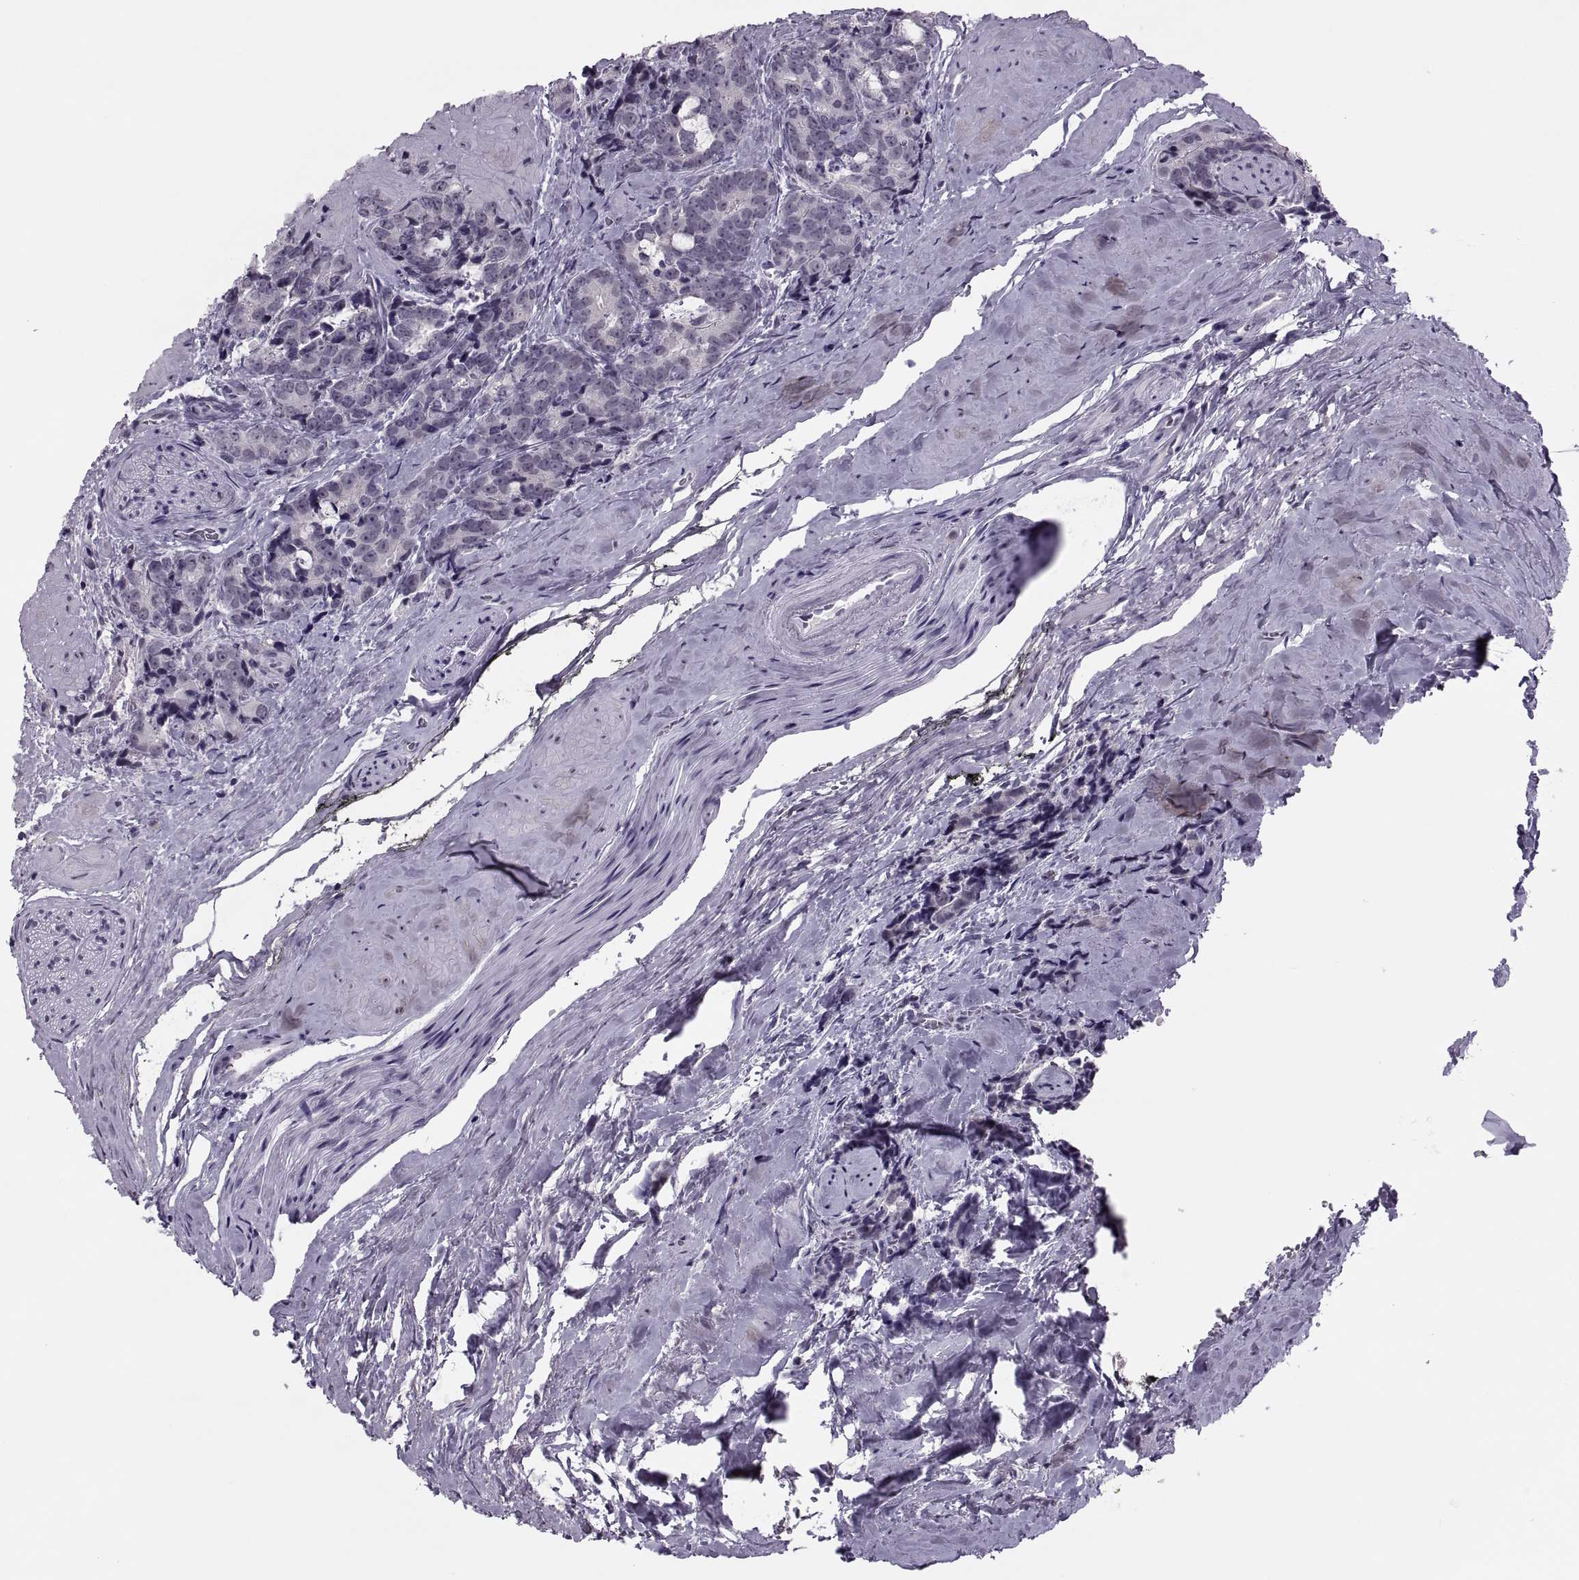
{"staining": {"intensity": "negative", "quantity": "none", "location": "none"}, "tissue": "prostate cancer", "cell_type": "Tumor cells", "image_type": "cancer", "snomed": [{"axis": "morphology", "description": "Adenocarcinoma, High grade"}, {"axis": "topography", "description": "Prostate"}], "caption": "IHC histopathology image of high-grade adenocarcinoma (prostate) stained for a protein (brown), which displays no expression in tumor cells.", "gene": "SYNGR4", "patient": {"sex": "male", "age": 74}}